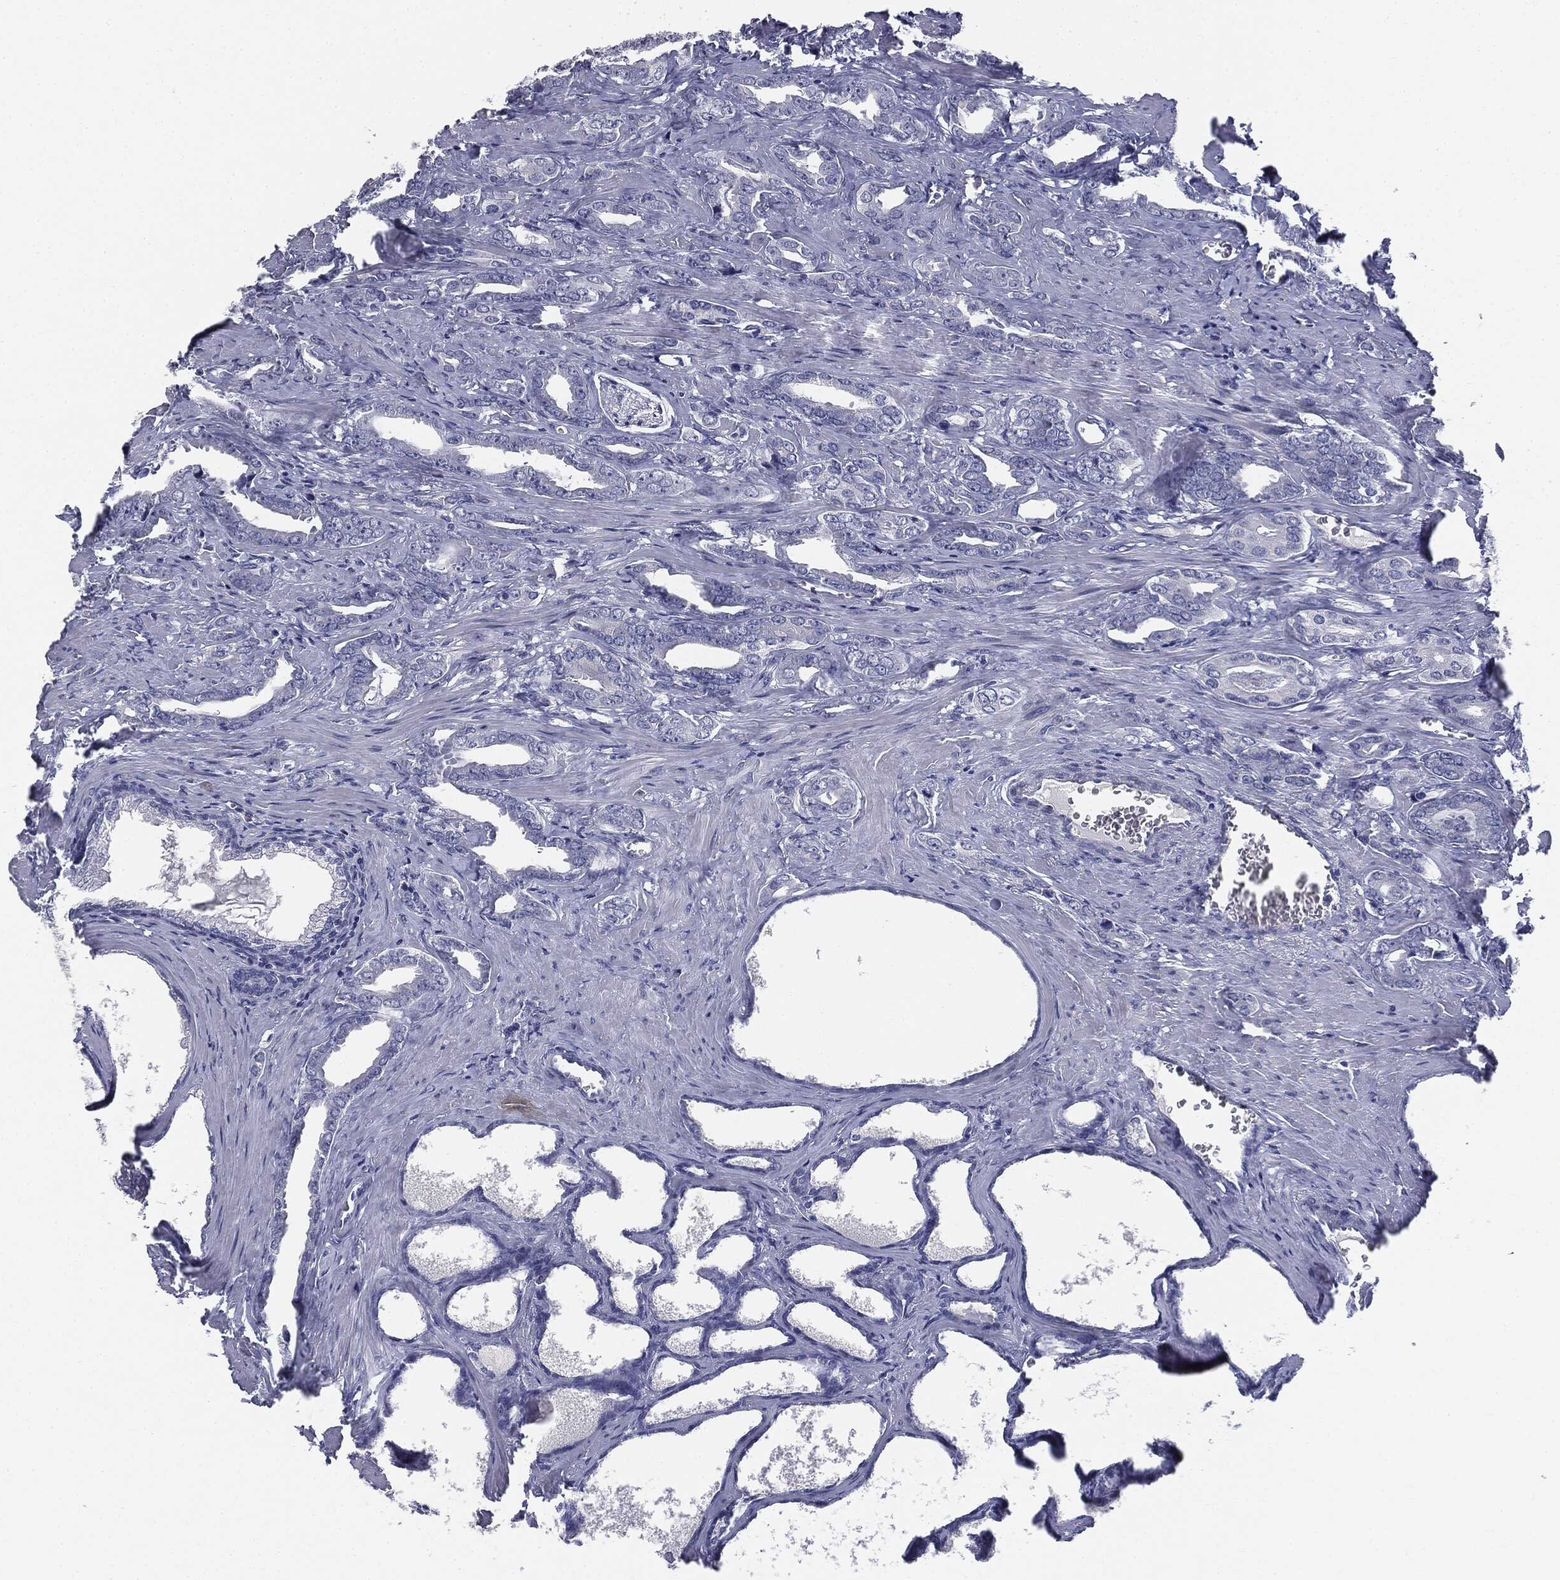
{"staining": {"intensity": "negative", "quantity": "none", "location": "none"}, "tissue": "prostate cancer", "cell_type": "Tumor cells", "image_type": "cancer", "snomed": [{"axis": "morphology", "description": "Adenocarcinoma, NOS"}, {"axis": "topography", "description": "Prostate"}], "caption": "This is an immunohistochemistry (IHC) micrograph of human prostate cancer (adenocarcinoma). There is no expression in tumor cells.", "gene": "AFP", "patient": {"sex": "male", "age": 66}}